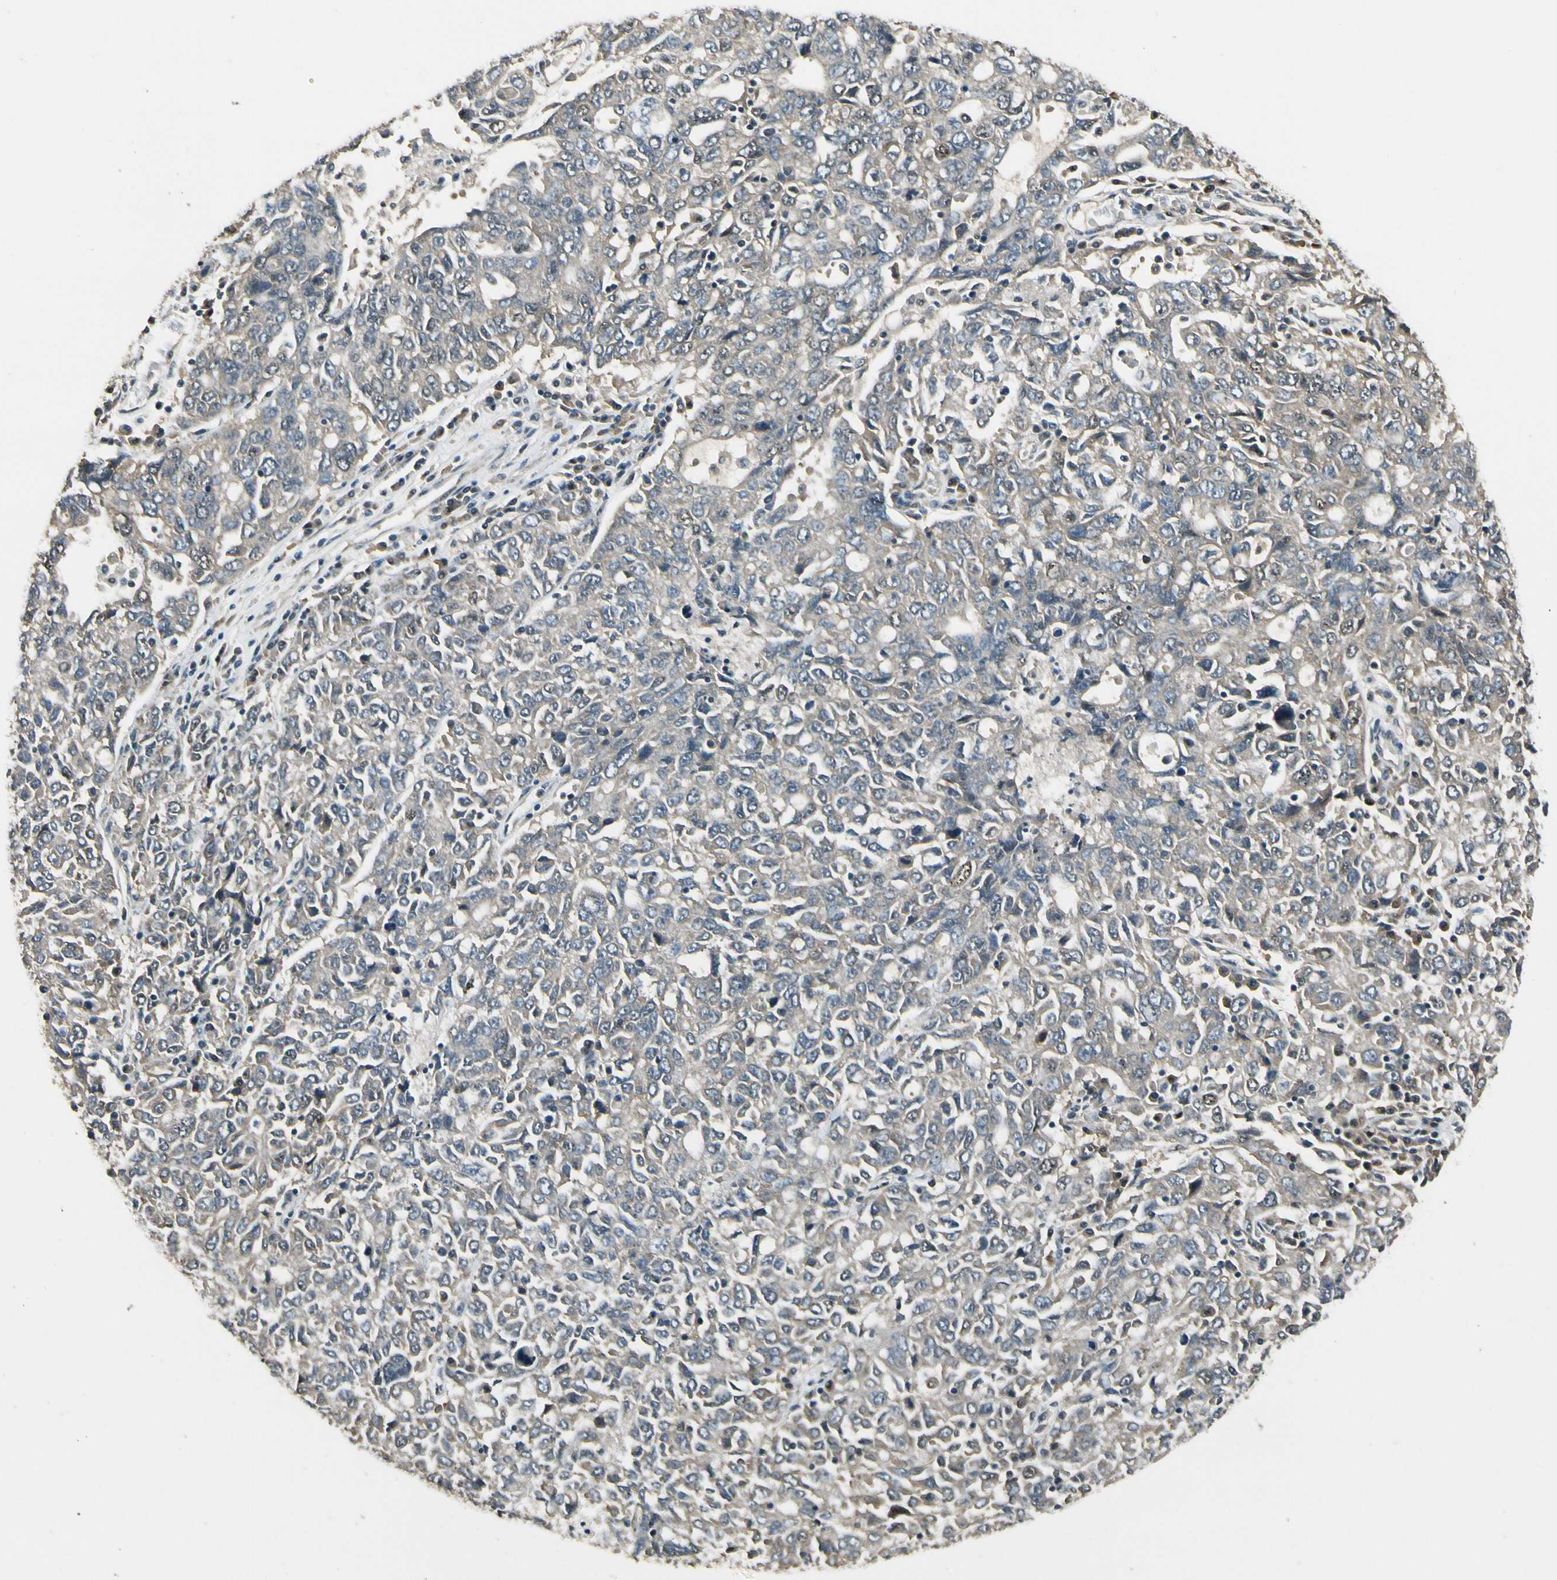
{"staining": {"intensity": "weak", "quantity": ">75%", "location": "cytoplasmic/membranous"}, "tissue": "ovarian cancer", "cell_type": "Tumor cells", "image_type": "cancer", "snomed": [{"axis": "morphology", "description": "Carcinoma, endometroid"}, {"axis": "topography", "description": "Ovary"}], "caption": "Human ovarian cancer stained with a protein marker demonstrates weak staining in tumor cells.", "gene": "MCPH1", "patient": {"sex": "female", "age": 62}}